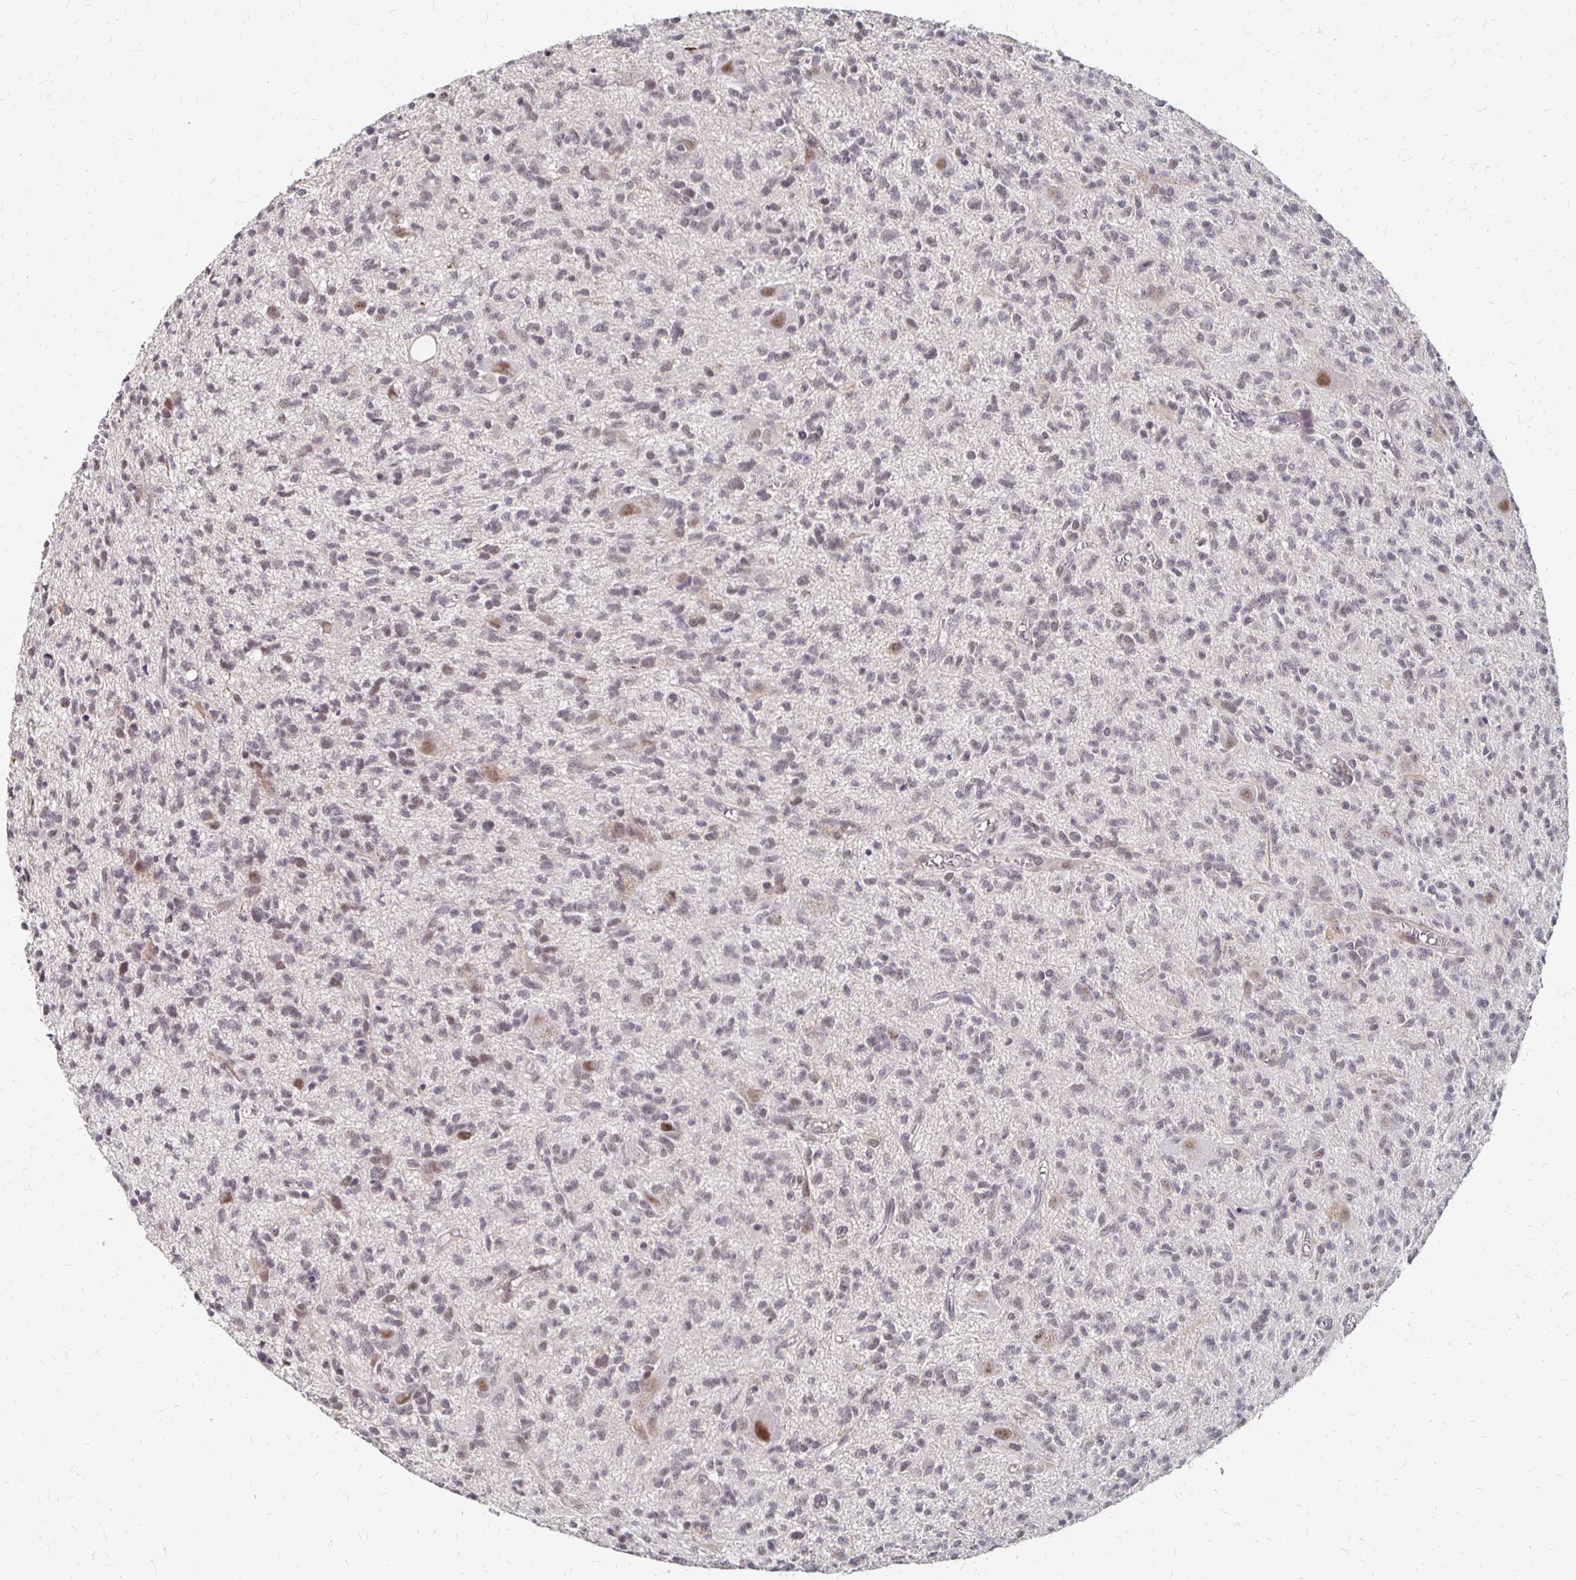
{"staining": {"intensity": "negative", "quantity": "none", "location": "none"}, "tissue": "glioma", "cell_type": "Tumor cells", "image_type": "cancer", "snomed": [{"axis": "morphology", "description": "Glioma, malignant, Low grade"}, {"axis": "topography", "description": "Brain"}], "caption": "An image of glioma stained for a protein displays no brown staining in tumor cells.", "gene": "CLASRP", "patient": {"sex": "male", "age": 64}}